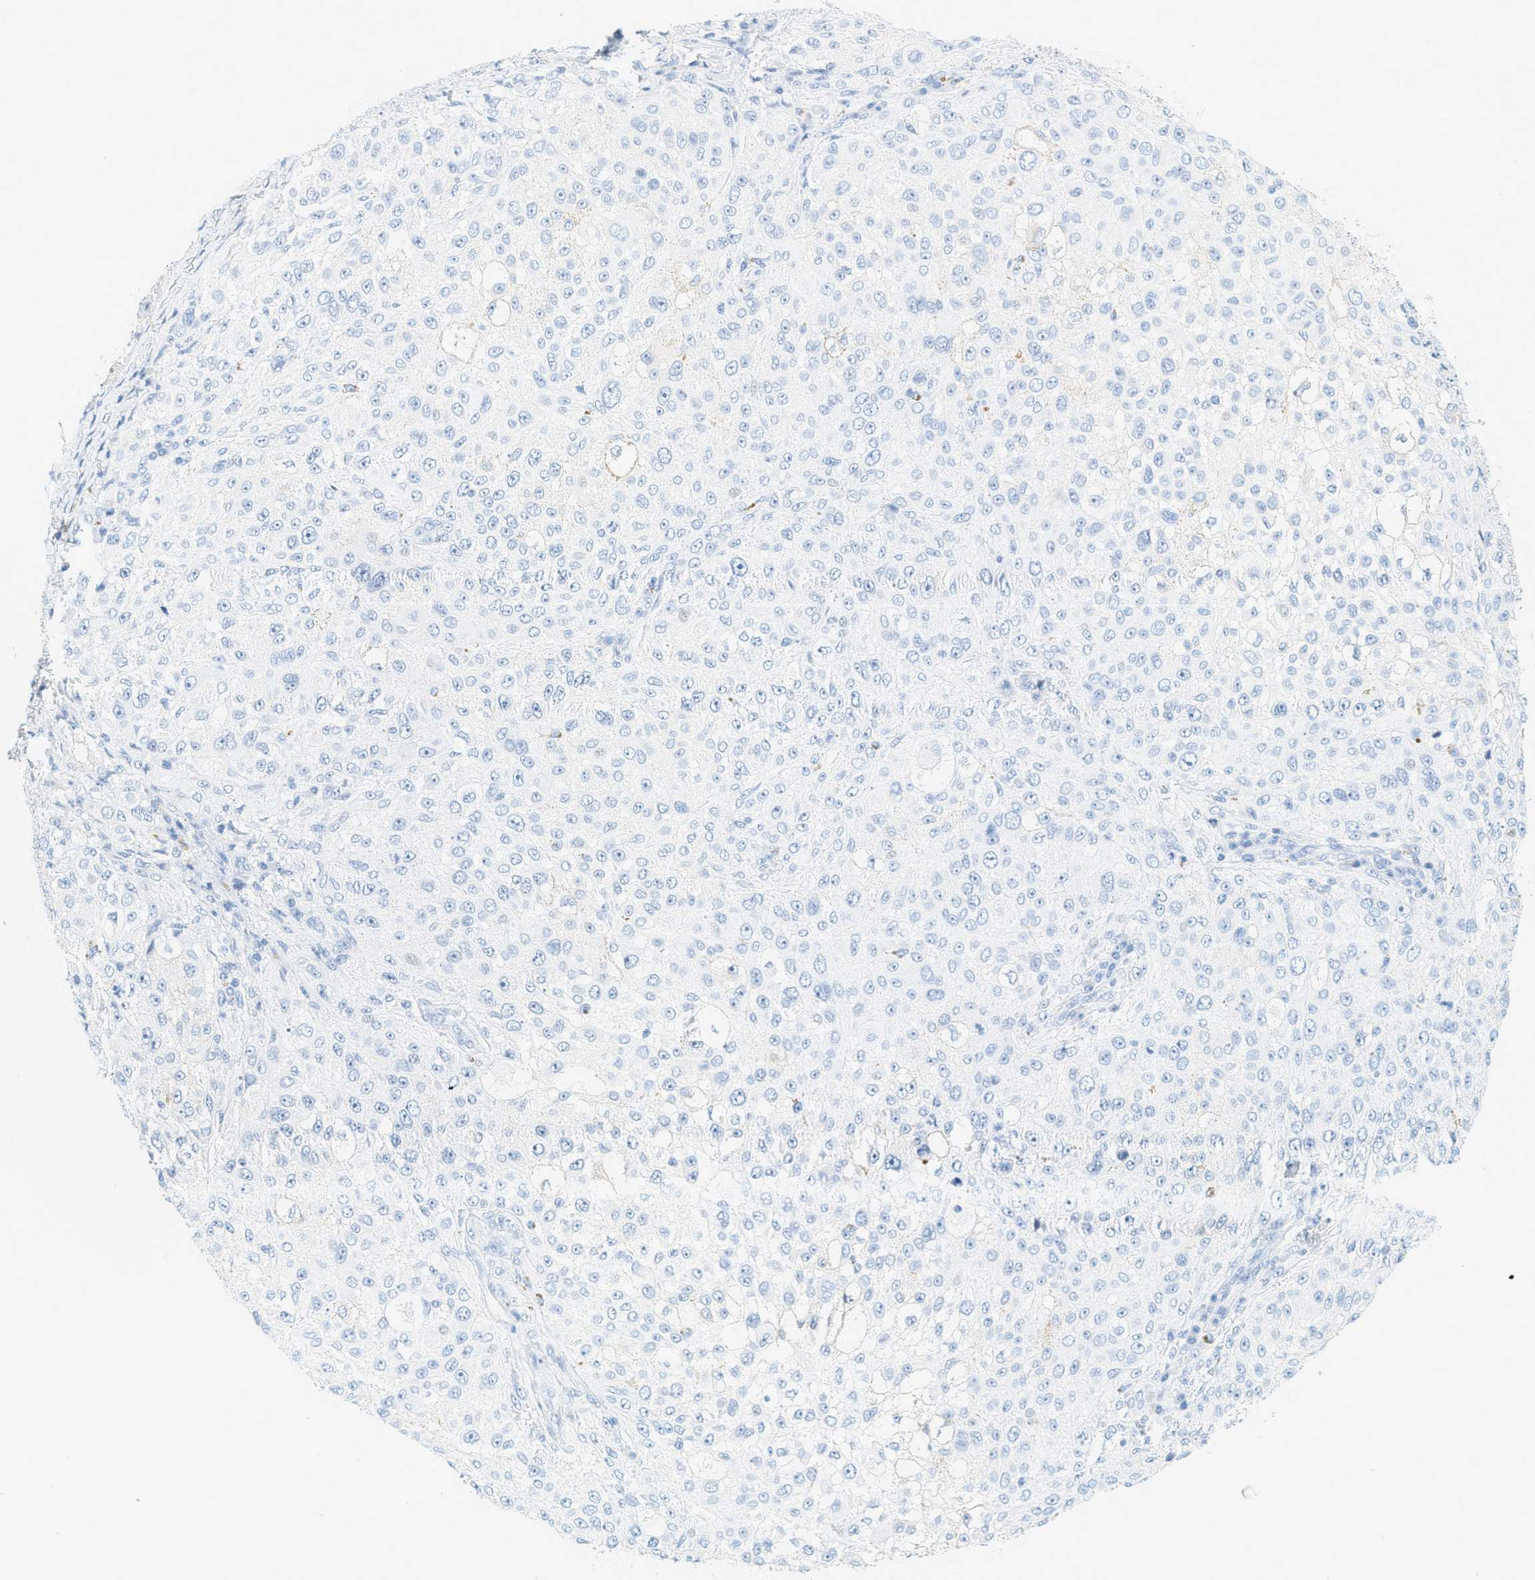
{"staining": {"intensity": "negative", "quantity": "none", "location": "none"}, "tissue": "melanoma", "cell_type": "Tumor cells", "image_type": "cancer", "snomed": [{"axis": "morphology", "description": "Necrosis, NOS"}, {"axis": "morphology", "description": "Malignant melanoma, NOS"}, {"axis": "topography", "description": "Skin"}], "caption": "This is a image of immunohistochemistry staining of melanoma, which shows no positivity in tumor cells.", "gene": "LCN2", "patient": {"sex": "female", "age": 87}}